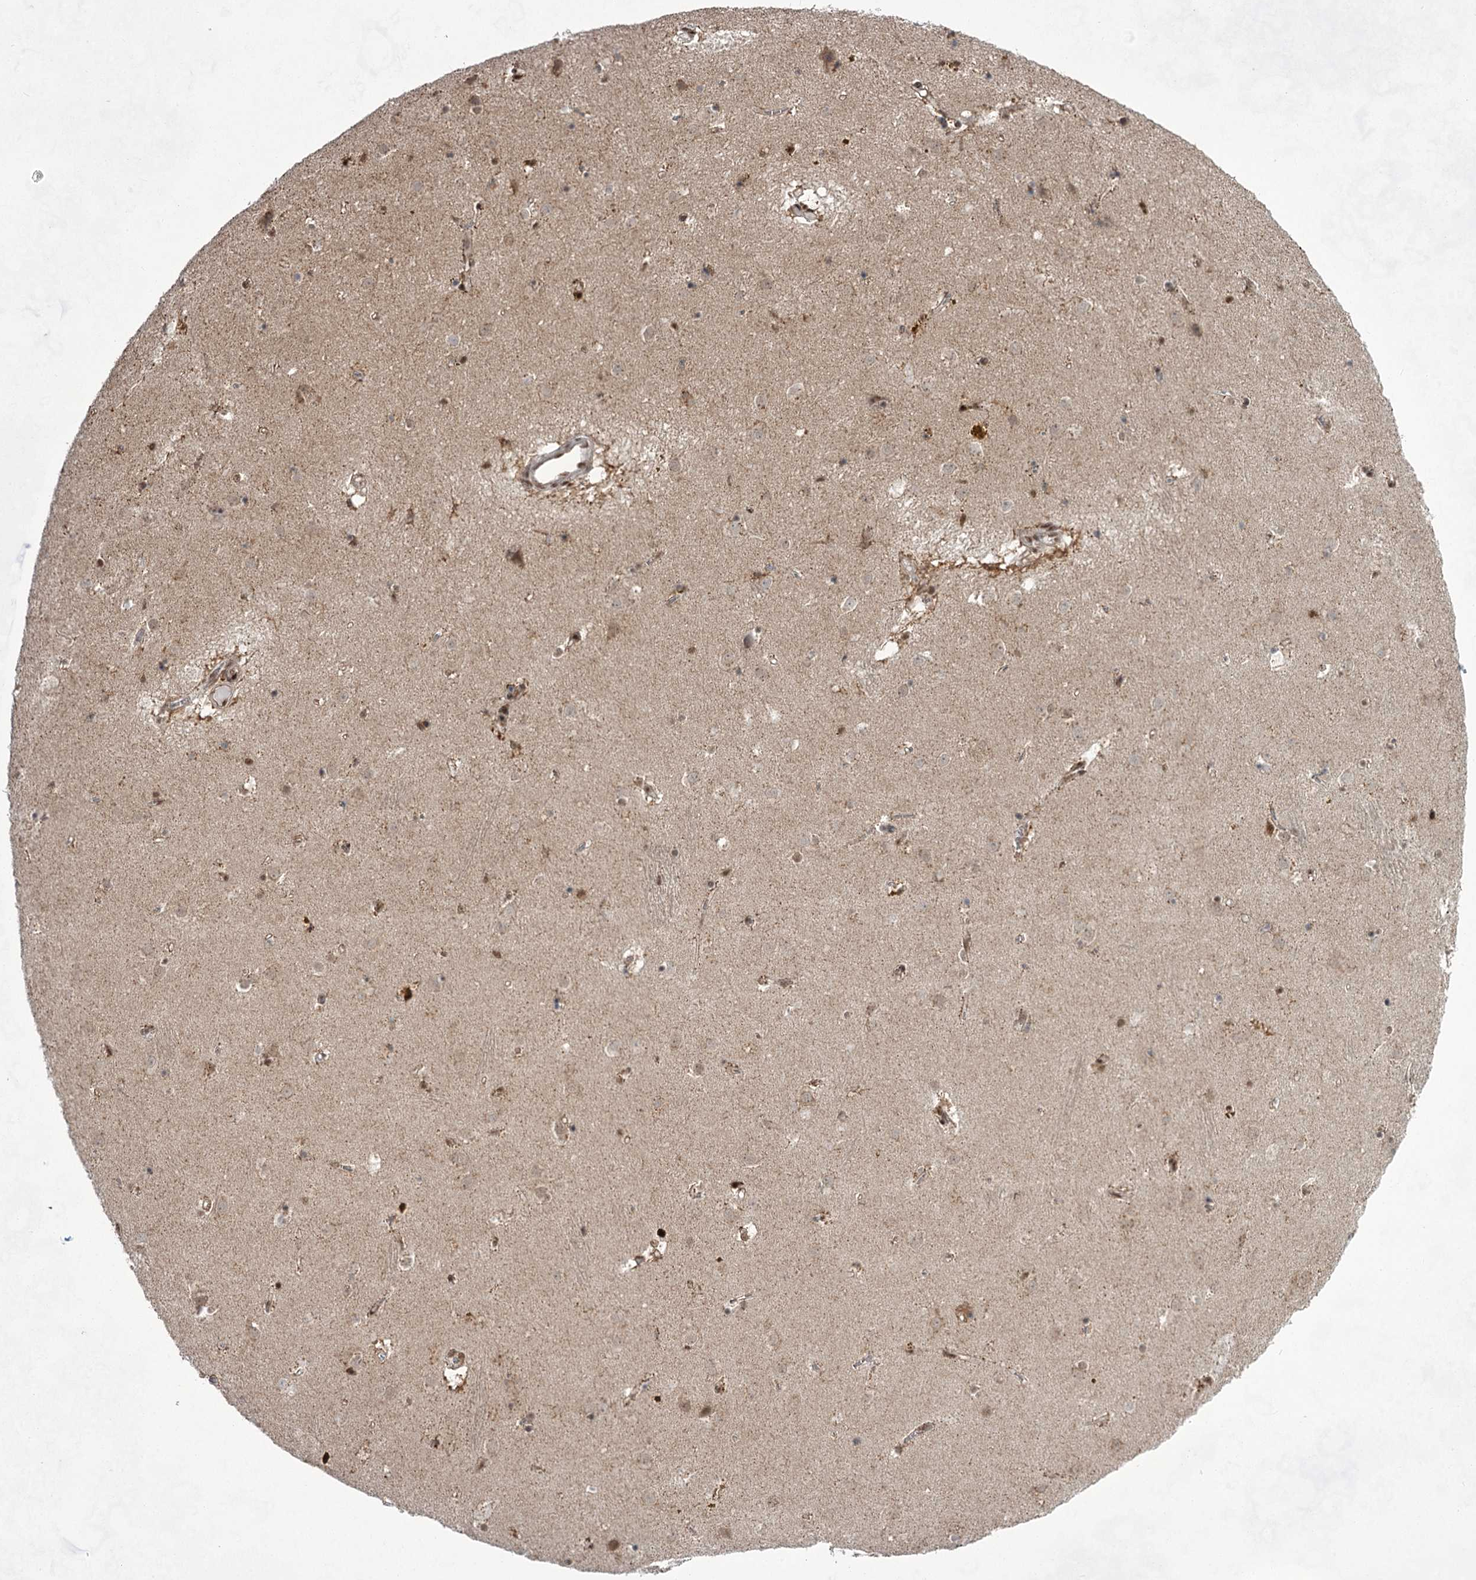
{"staining": {"intensity": "moderate", "quantity": "<25%", "location": "nuclear"}, "tissue": "caudate", "cell_type": "Glial cells", "image_type": "normal", "snomed": [{"axis": "morphology", "description": "Normal tissue, NOS"}, {"axis": "topography", "description": "Lateral ventricle wall"}], "caption": "There is low levels of moderate nuclear expression in glial cells of unremarkable caudate, as demonstrated by immunohistochemical staining (brown color).", "gene": "ZCCHC8", "patient": {"sex": "male", "age": 70}}